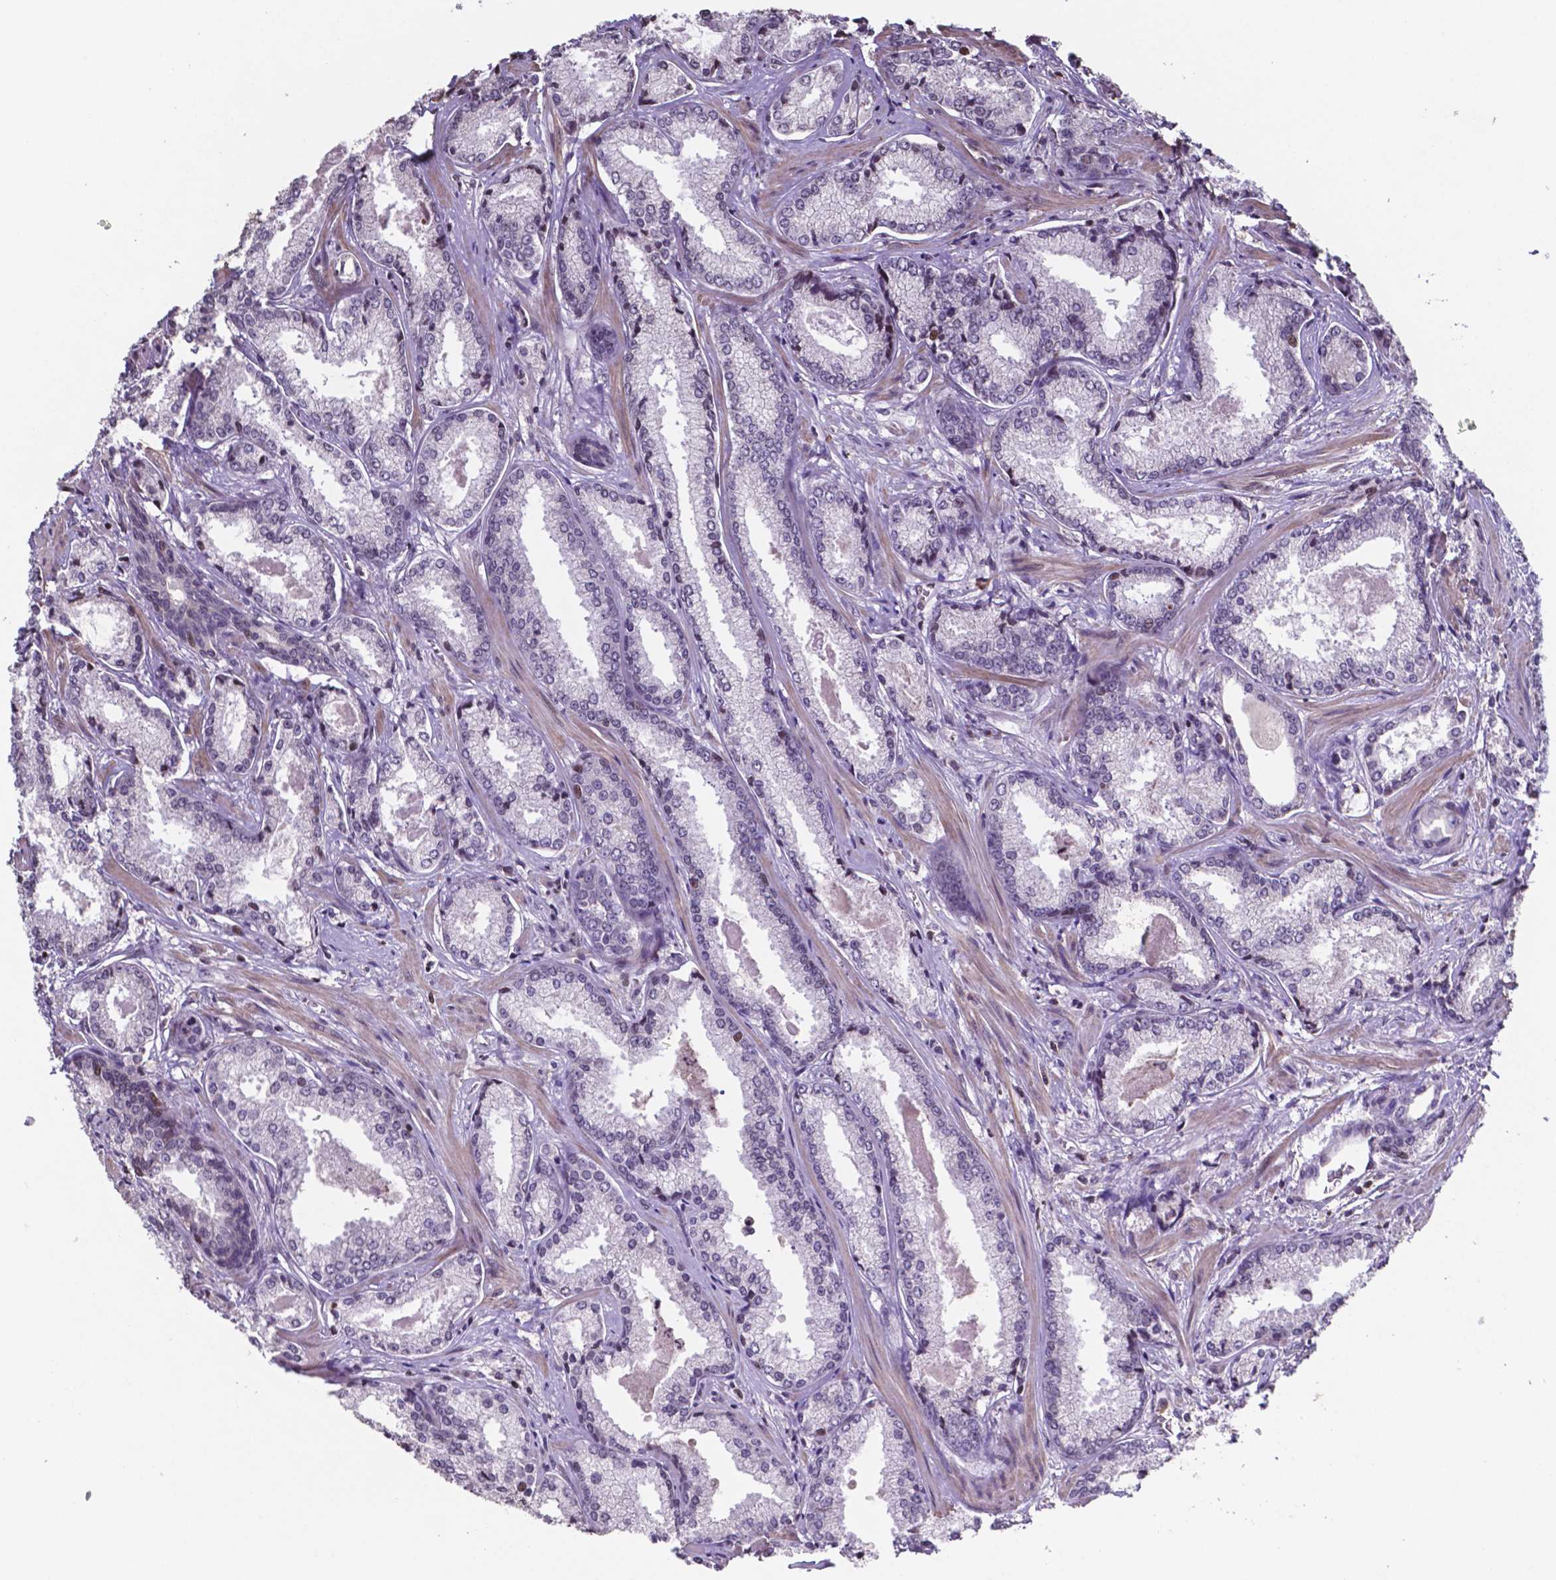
{"staining": {"intensity": "negative", "quantity": "none", "location": "none"}, "tissue": "prostate cancer", "cell_type": "Tumor cells", "image_type": "cancer", "snomed": [{"axis": "morphology", "description": "Adenocarcinoma, Low grade"}, {"axis": "topography", "description": "Prostate"}], "caption": "Immunohistochemistry micrograph of human prostate adenocarcinoma (low-grade) stained for a protein (brown), which shows no staining in tumor cells.", "gene": "MLC1", "patient": {"sex": "male", "age": 56}}